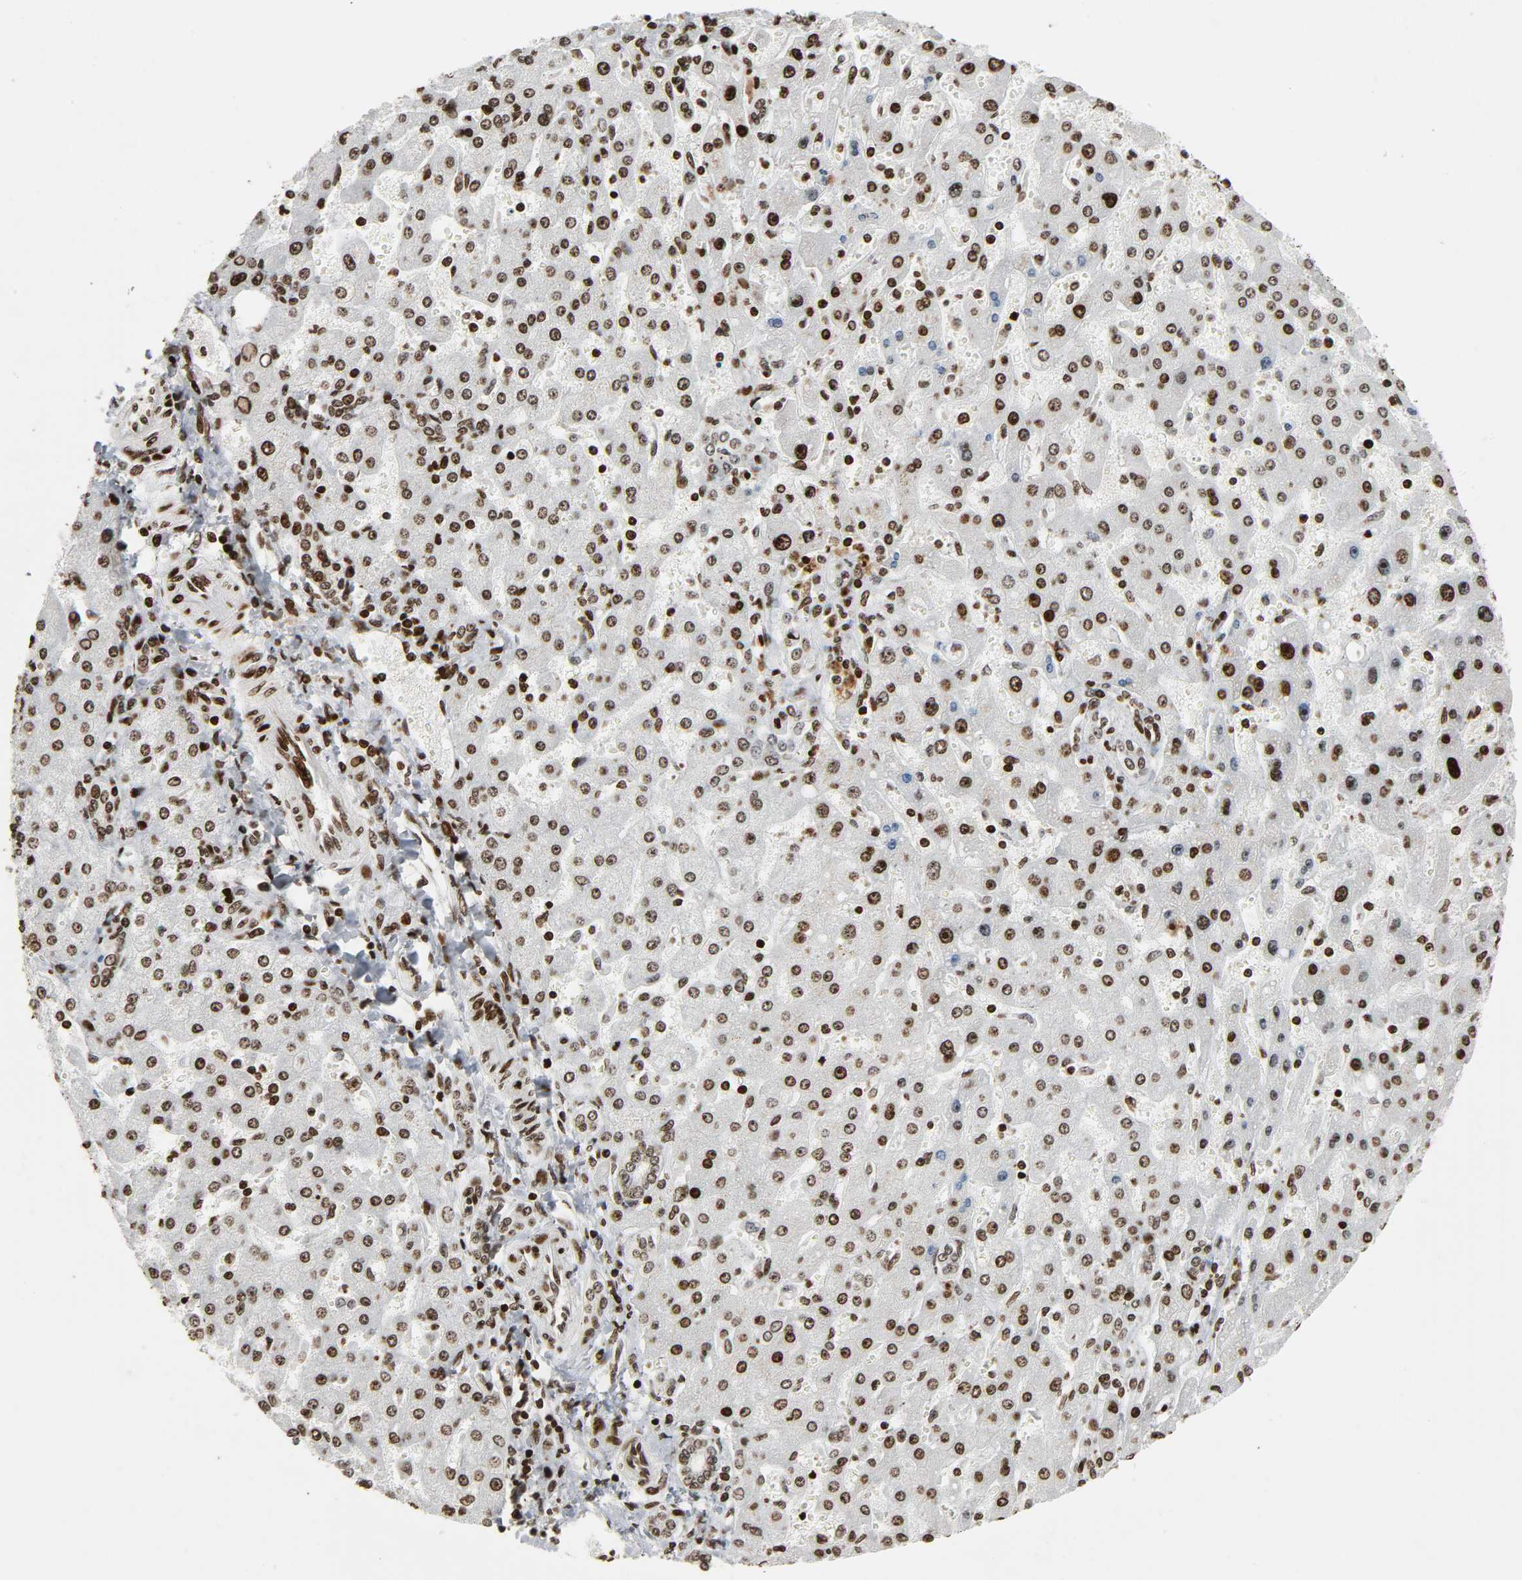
{"staining": {"intensity": "strong", "quantity": ">75%", "location": "nuclear"}, "tissue": "liver cancer", "cell_type": "Tumor cells", "image_type": "cancer", "snomed": [{"axis": "morphology", "description": "Carcinoma, Hepatocellular, NOS"}, {"axis": "topography", "description": "Liver"}], "caption": "Strong nuclear expression for a protein is identified in approximately >75% of tumor cells of liver hepatocellular carcinoma using IHC.", "gene": "RXRA", "patient": {"sex": "female", "age": 53}}